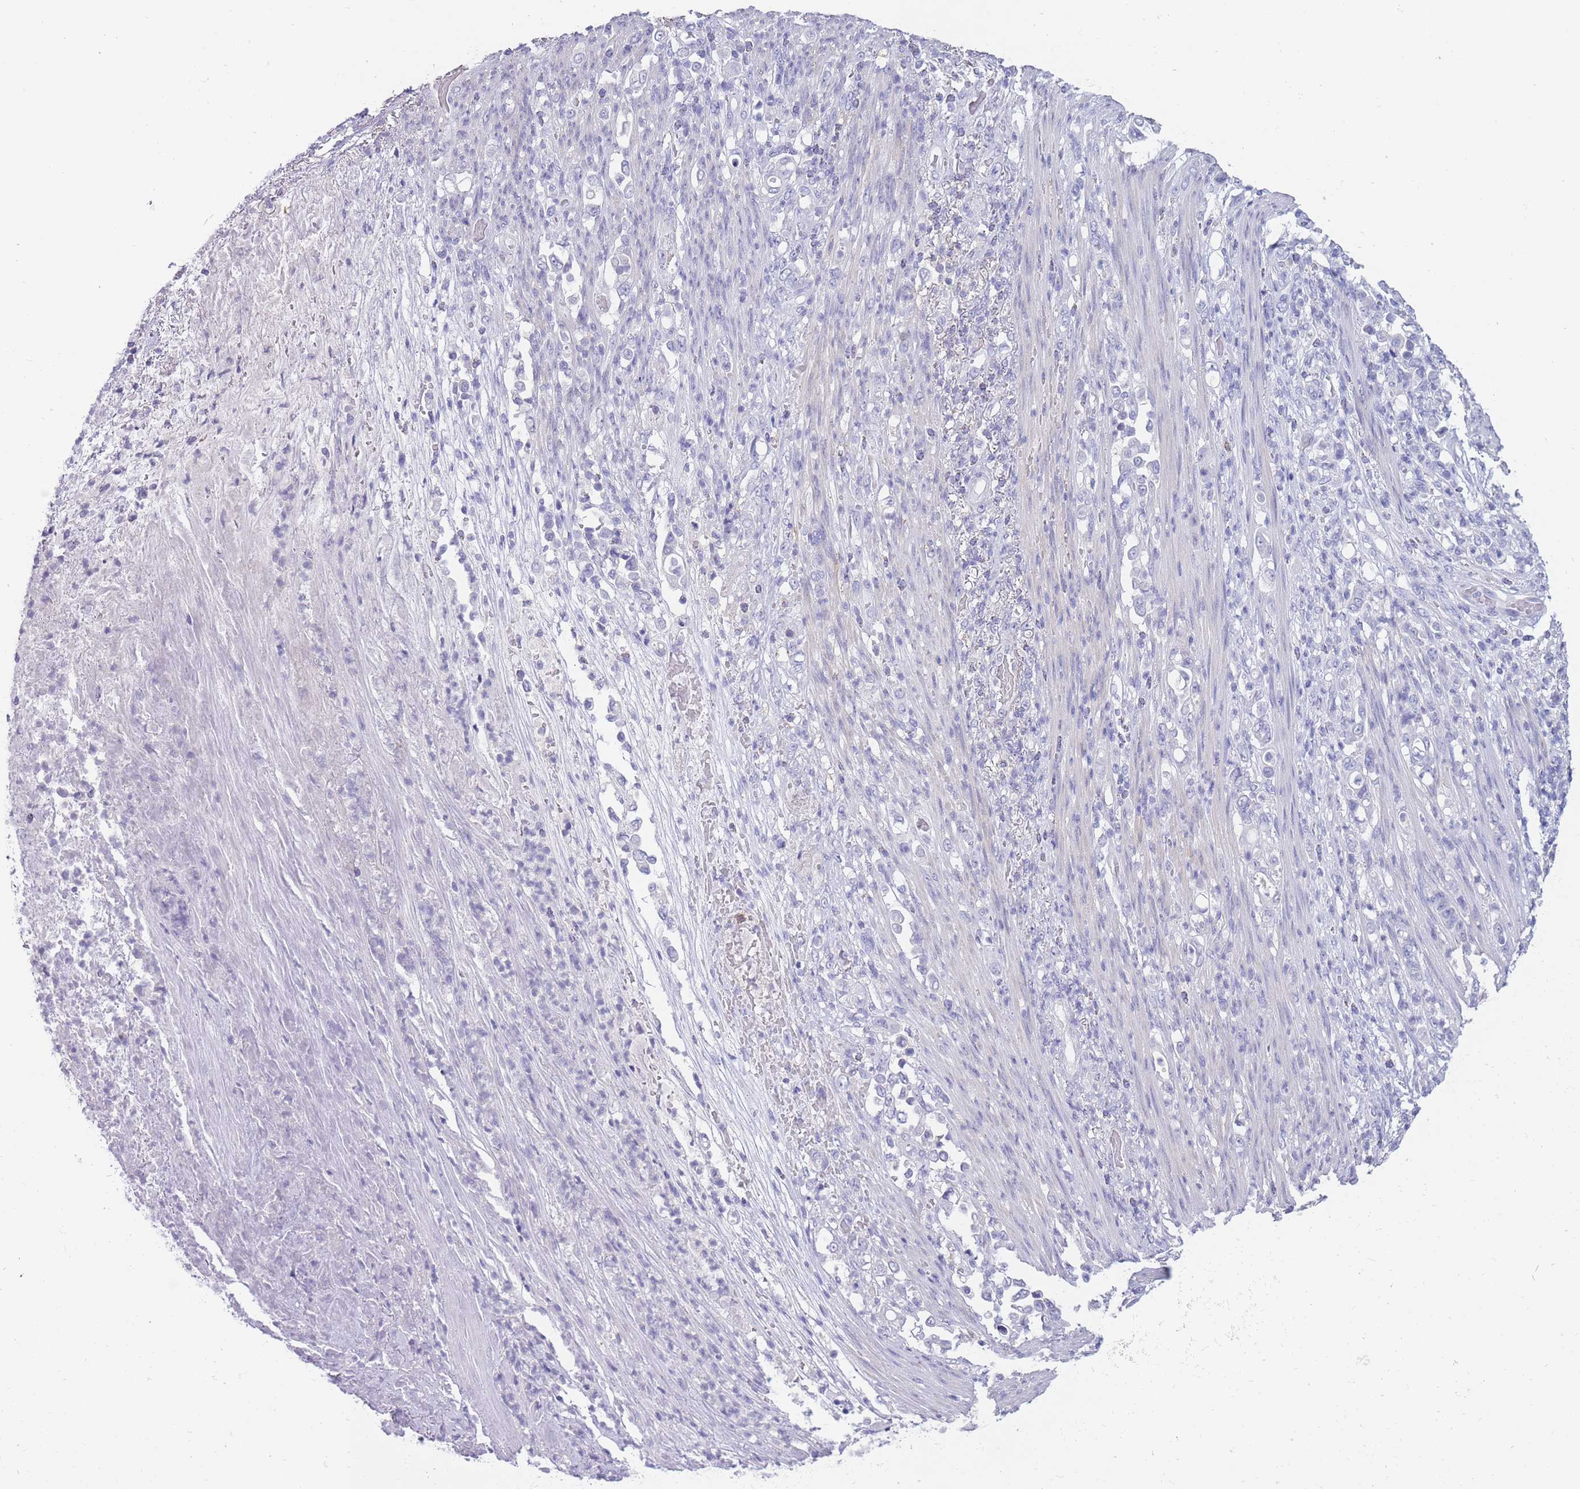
{"staining": {"intensity": "negative", "quantity": "none", "location": "none"}, "tissue": "stomach cancer", "cell_type": "Tumor cells", "image_type": "cancer", "snomed": [{"axis": "morphology", "description": "Normal tissue, NOS"}, {"axis": "morphology", "description": "Adenocarcinoma, NOS"}, {"axis": "topography", "description": "Stomach"}], "caption": "Immunohistochemistry of human stomach cancer (adenocarcinoma) displays no expression in tumor cells. The staining was performed using DAB (3,3'-diaminobenzidine) to visualize the protein expression in brown, while the nuclei were stained in blue with hematoxylin (Magnification: 20x).", "gene": "CD37", "patient": {"sex": "female", "age": 79}}